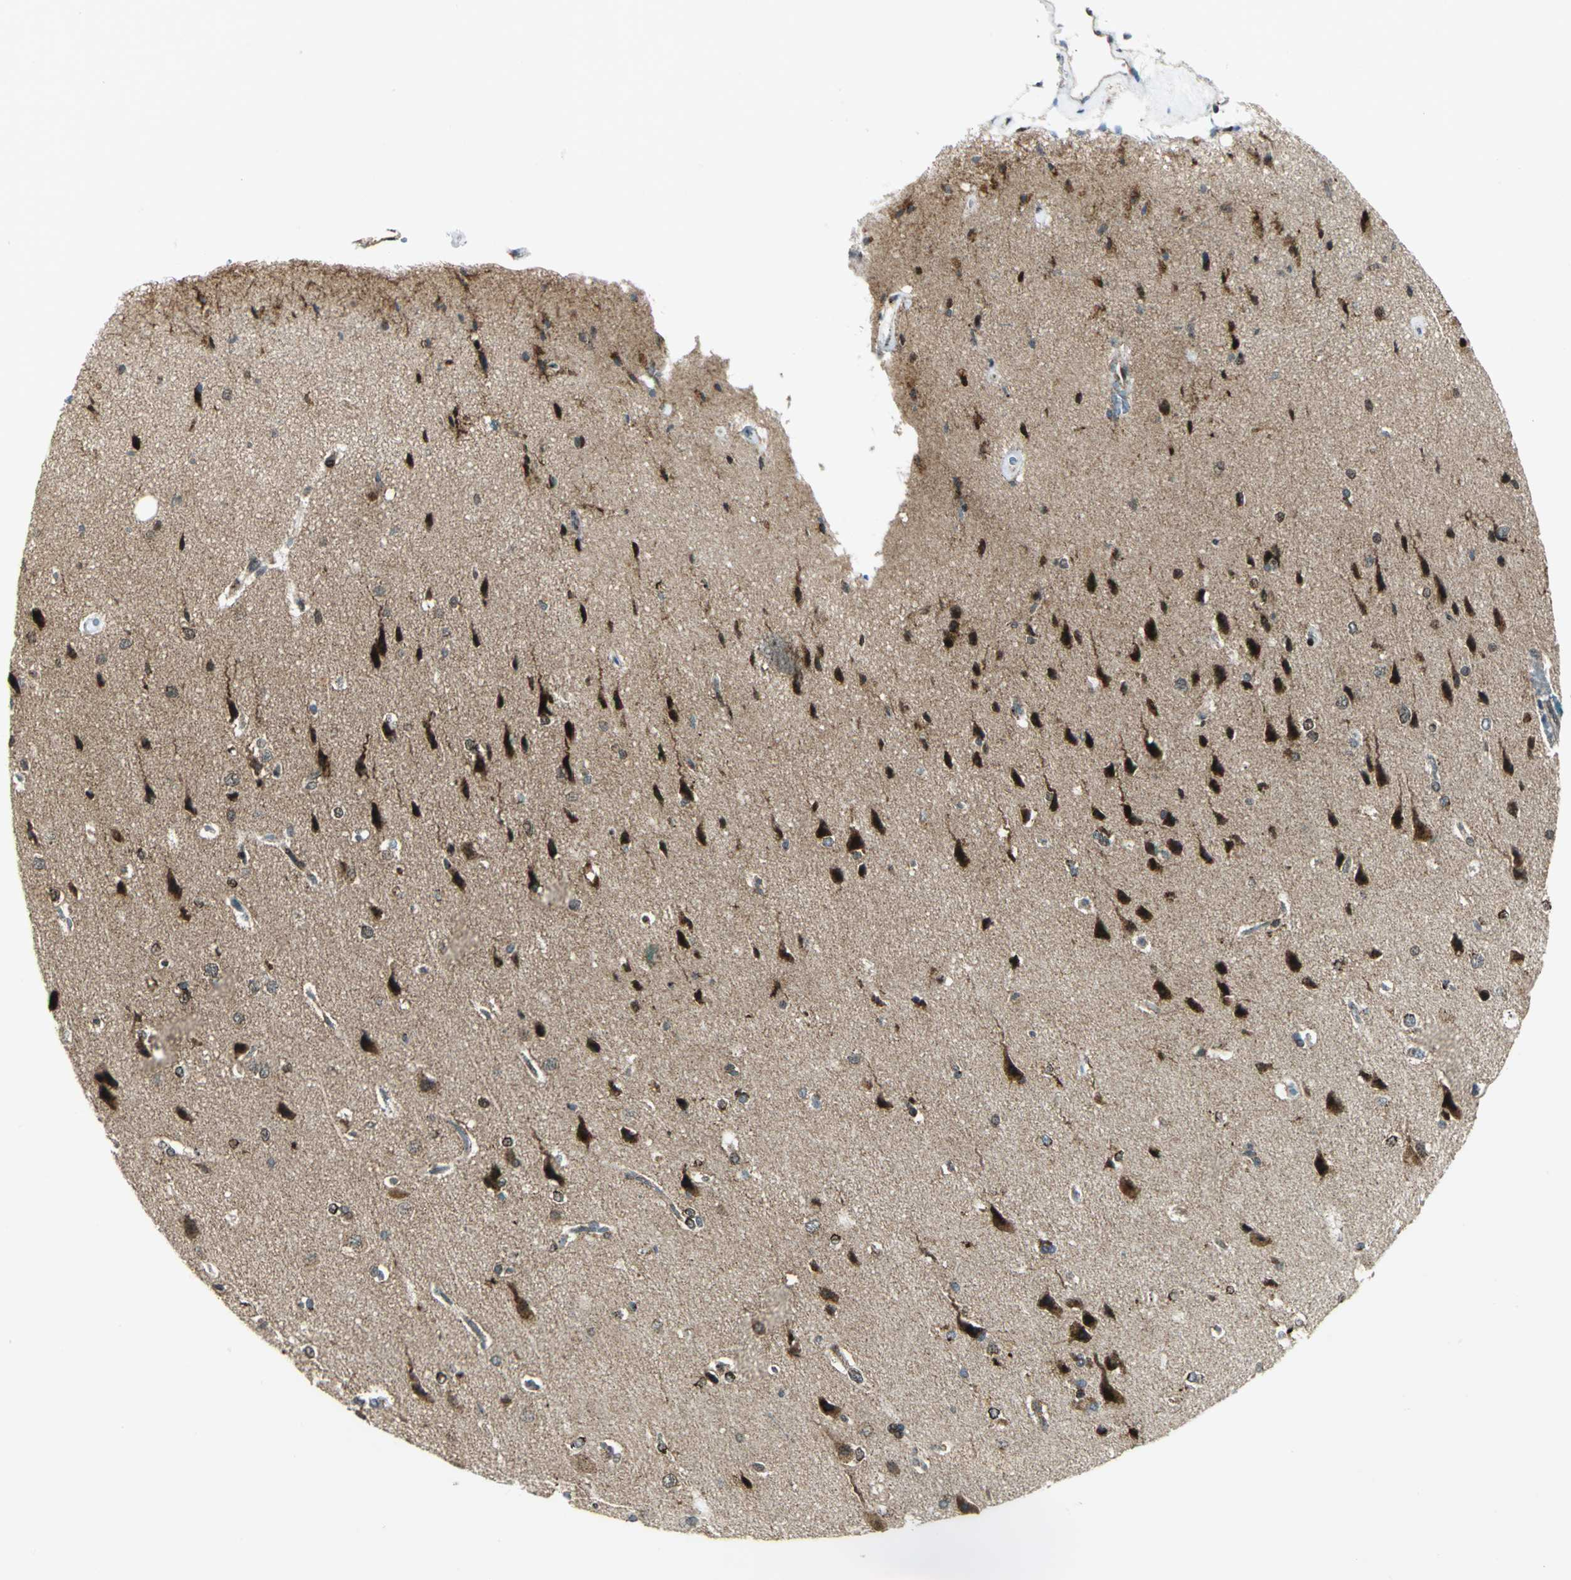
{"staining": {"intensity": "negative", "quantity": "none", "location": "none"}, "tissue": "cerebral cortex", "cell_type": "Endothelial cells", "image_type": "normal", "snomed": [{"axis": "morphology", "description": "Normal tissue, NOS"}, {"axis": "topography", "description": "Cerebral cortex"}], "caption": "DAB immunohistochemical staining of unremarkable human cerebral cortex displays no significant expression in endothelial cells.", "gene": "ATP6V1A", "patient": {"sex": "male", "age": 62}}